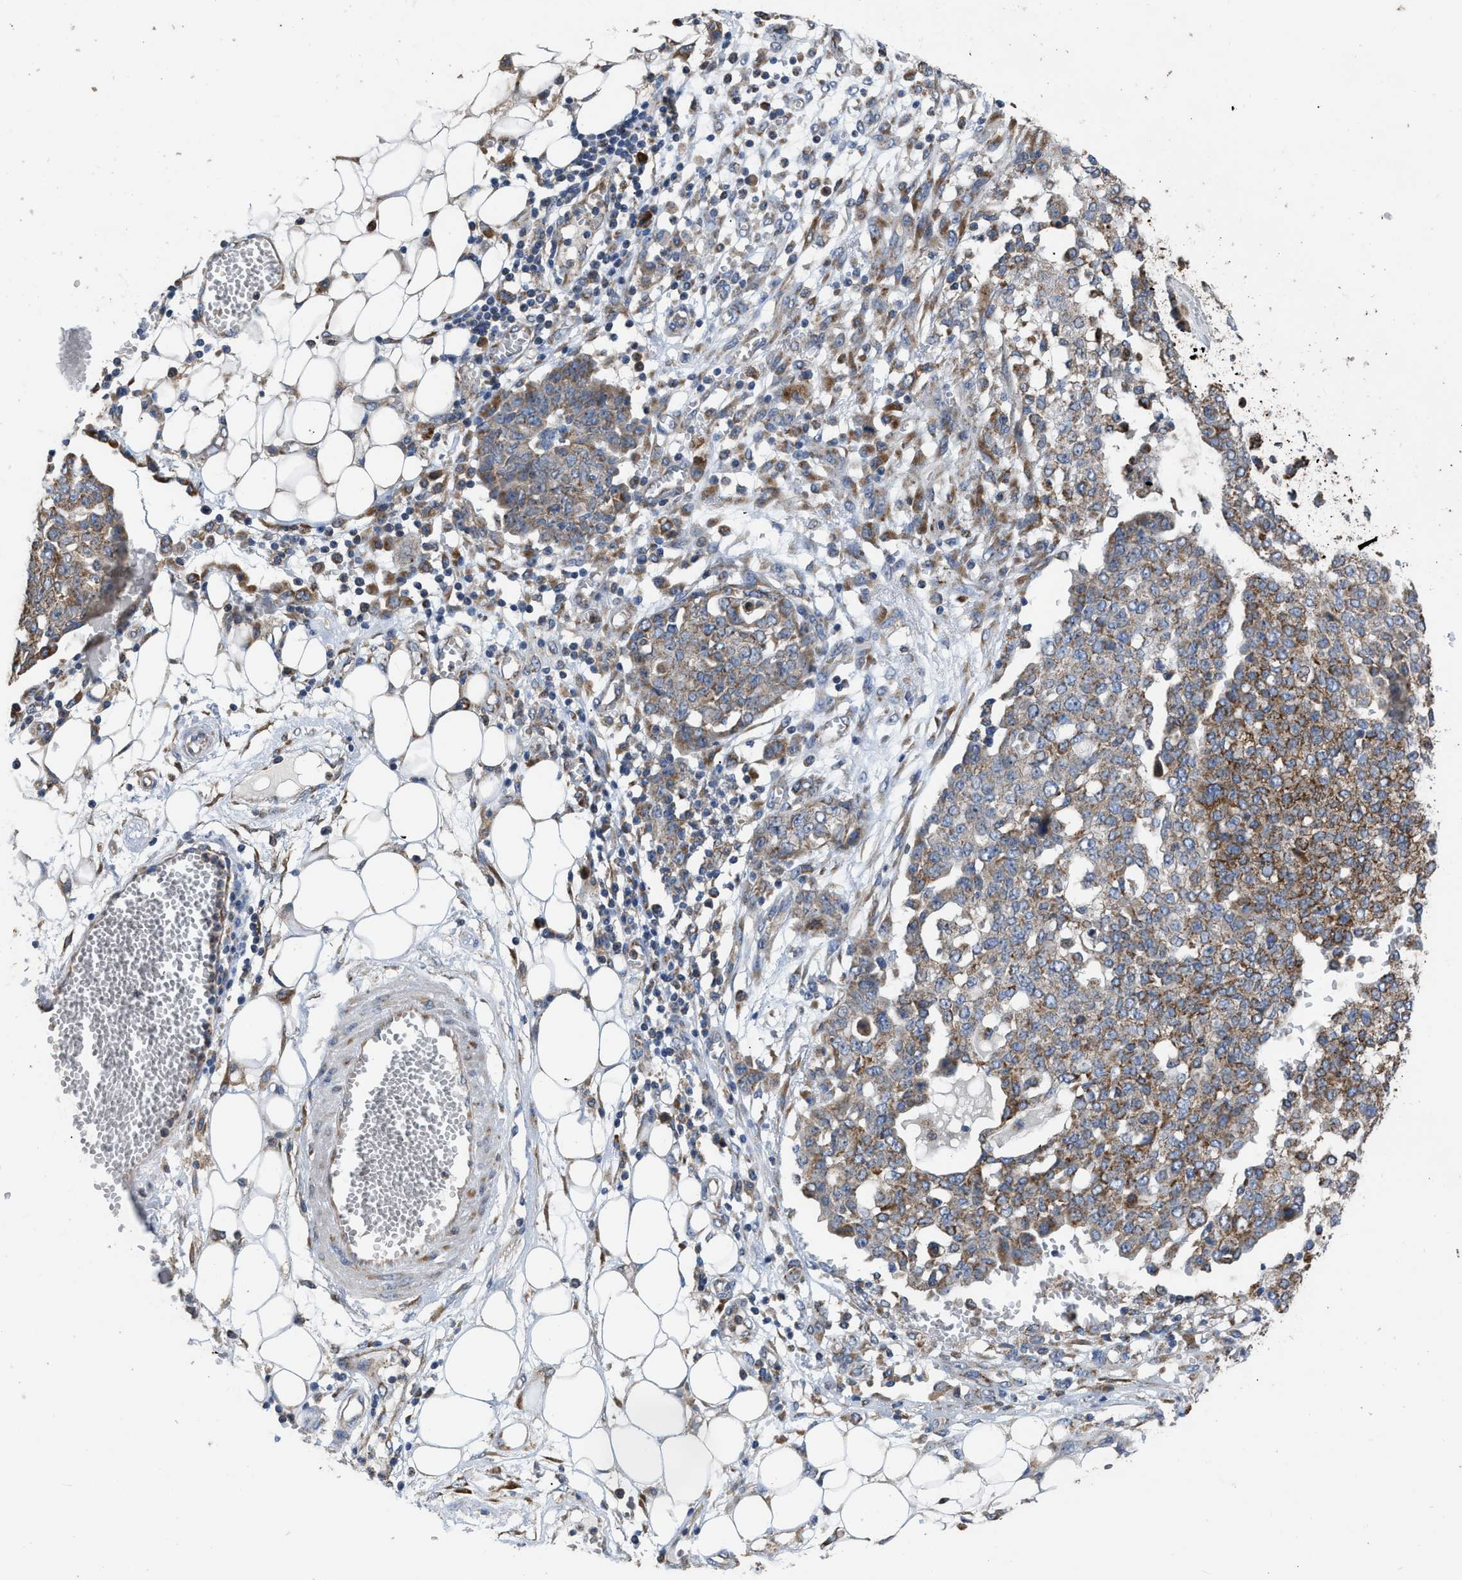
{"staining": {"intensity": "moderate", "quantity": ">75%", "location": "cytoplasmic/membranous"}, "tissue": "ovarian cancer", "cell_type": "Tumor cells", "image_type": "cancer", "snomed": [{"axis": "morphology", "description": "Cystadenocarcinoma, serous, NOS"}, {"axis": "topography", "description": "Soft tissue"}, {"axis": "topography", "description": "Ovary"}], "caption": "Moderate cytoplasmic/membranous positivity for a protein is present in approximately >75% of tumor cells of ovarian cancer (serous cystadenocarcinoma) using immunohistochemistry.", "gene": "AK2", "patient": {"sex": "female", "age": 57}}